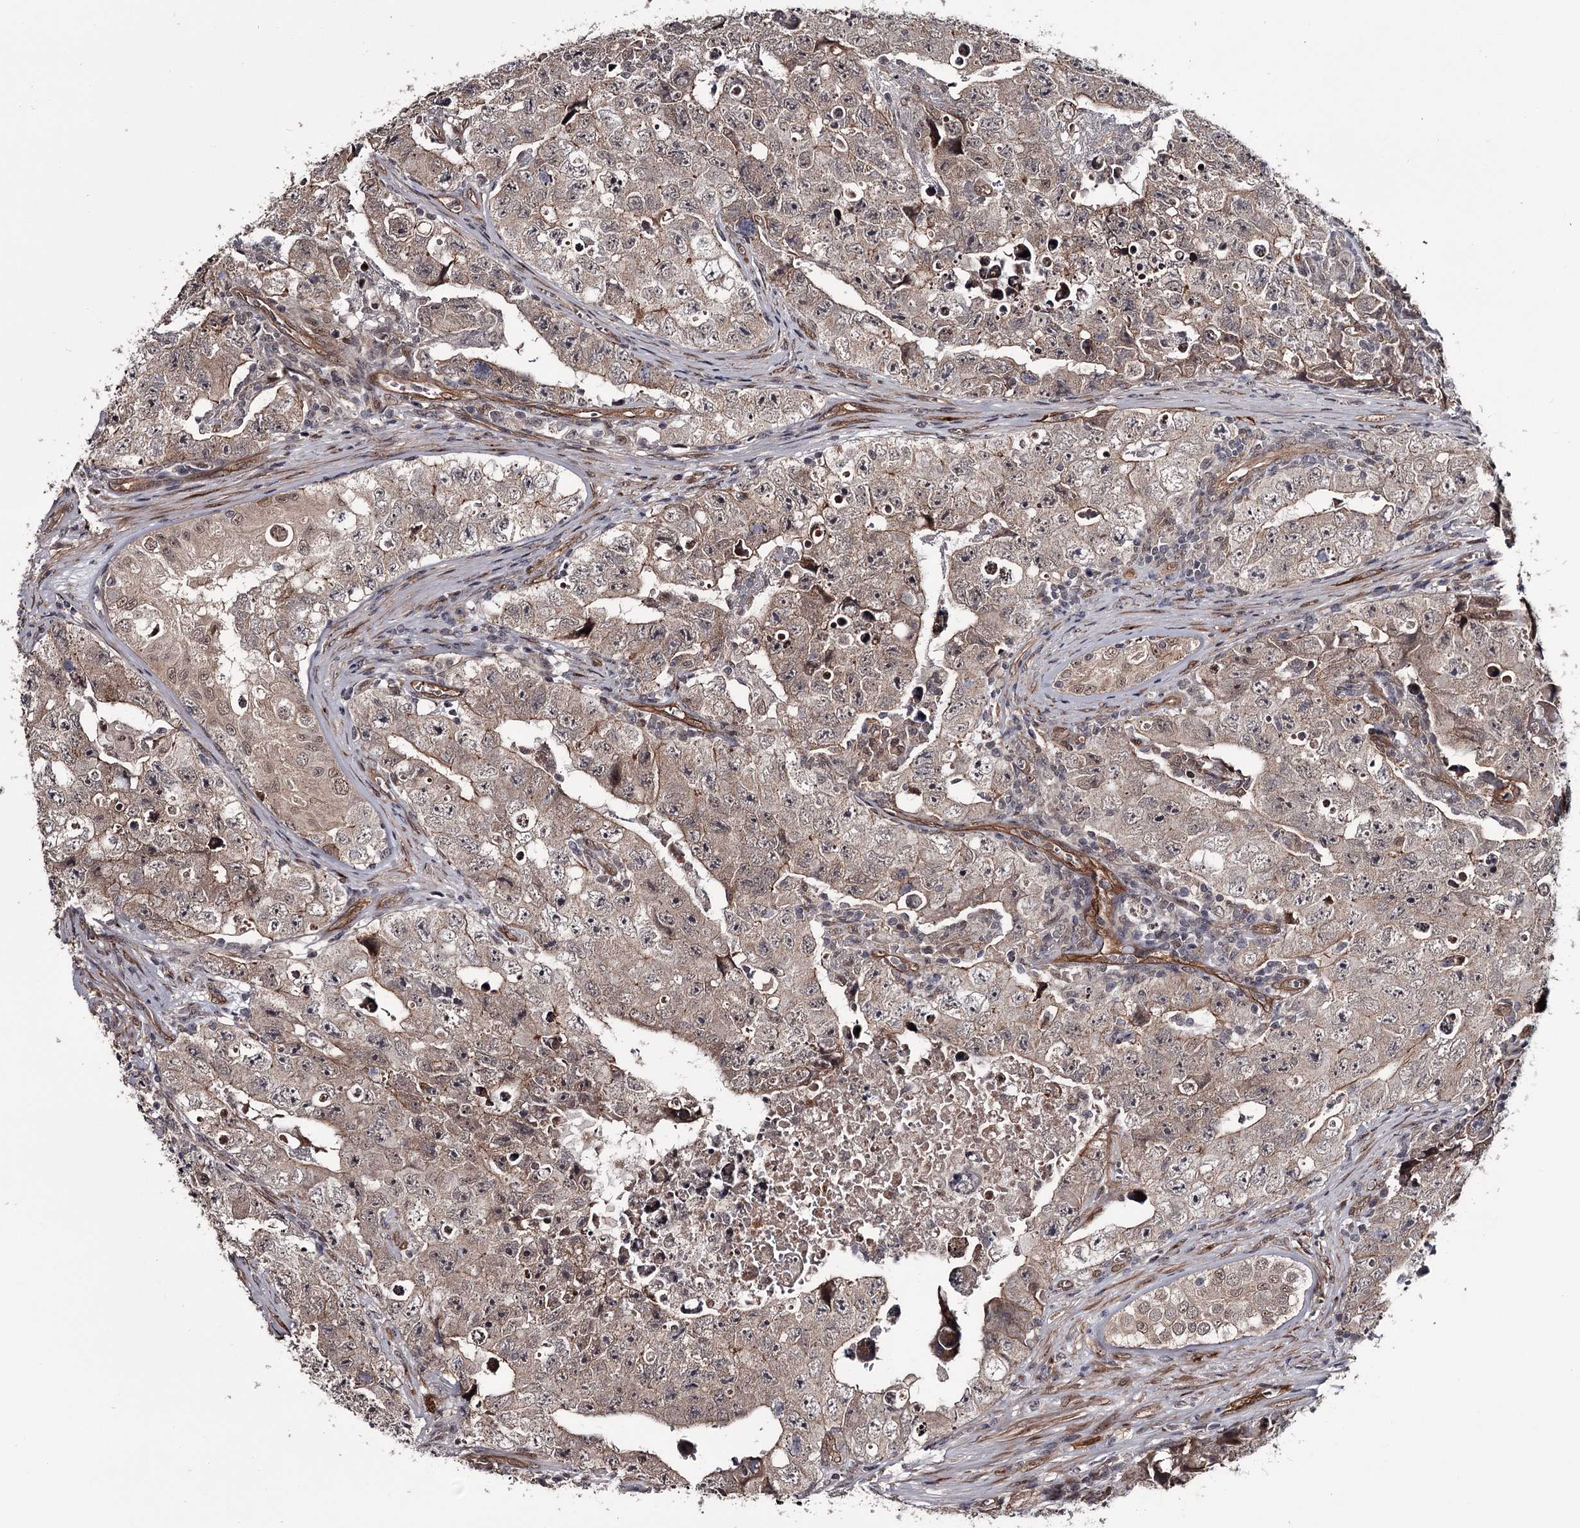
{"staining": {"intensity": "weak", "quantity": ">75%", "location": "cytoplasmic/membranous,nuclear"}, "tissue": "testis cancer", "cell_type": "Tumor cells", "image_type": "cancer", "snomed": [{"axis": "morphology", "description": "Carcinoma, Embryonal, NOS"}, {"axis": "topography", "description": "Testis"}], "caption": "The immunohistochemical stain labels weak cytoplasmic/membranous and nuclear positivity in tumor cells of embryonal carcinoma (testis) tissue.", "gene": "CDC42EP2", "patient": {"sex": "male", "age": 17}}